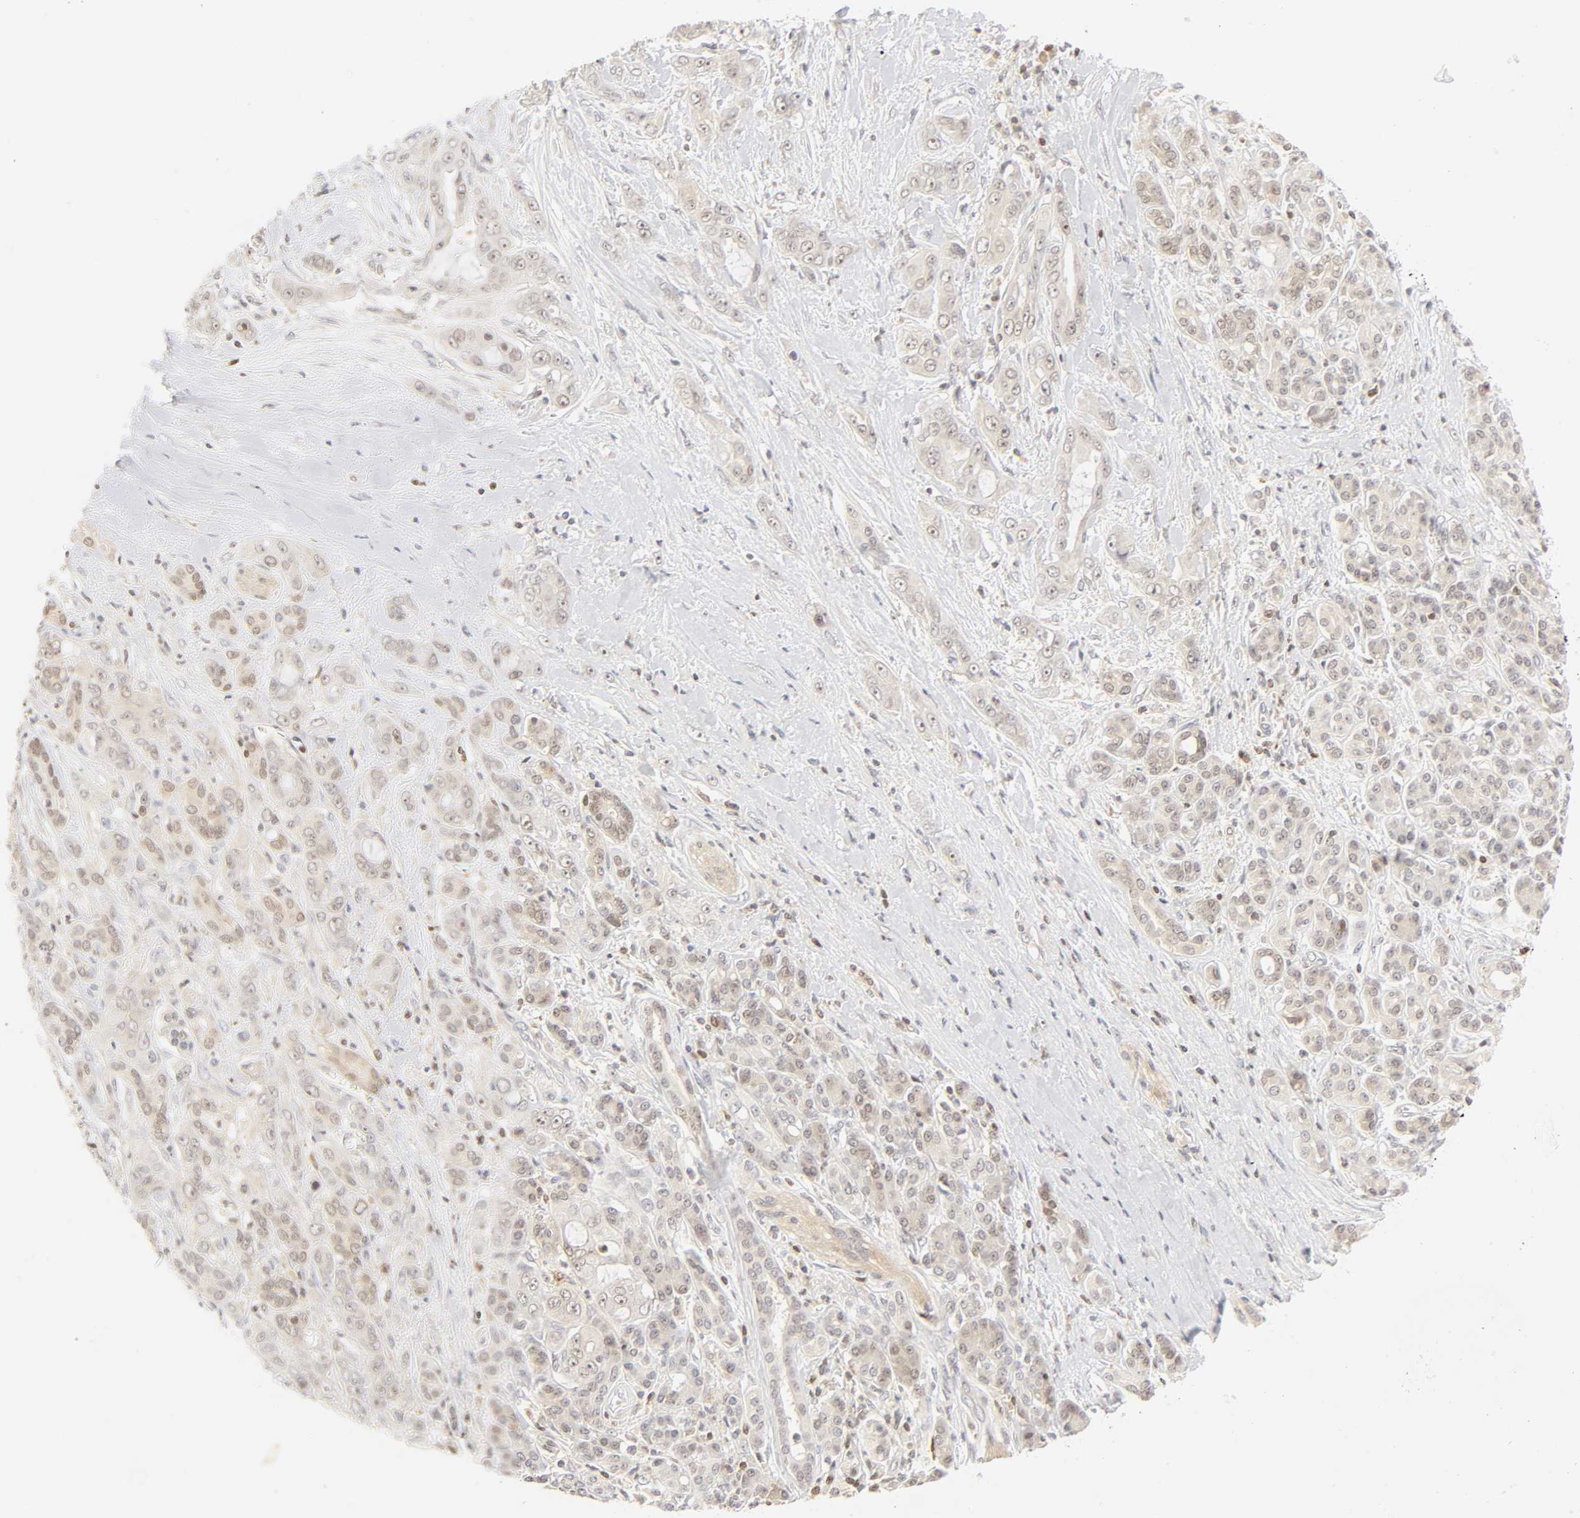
{"staining": {"intensity": "weak", "quantity": "25%-75%", "location": "cytoplasmic/membranous"}, "tissue": "pancreatic cancer", "cell_type": "Tumor cells", "image_type": "cancer", "snomed": [{"axis": "morphology", "description": "Adenocarcinoma, NOS"}, {"axis": "topography", "description": "Pancreas"}], "caption": "Immunohistochemical staining of human pancreatic cancer (adenocarcinoma) exhibits low levels of weak cytoplasmic/membranous expression in about 25%-75% of tumor cells.", "gene": "KIF2A", "patient": {"sex": "male", "age": 59}}